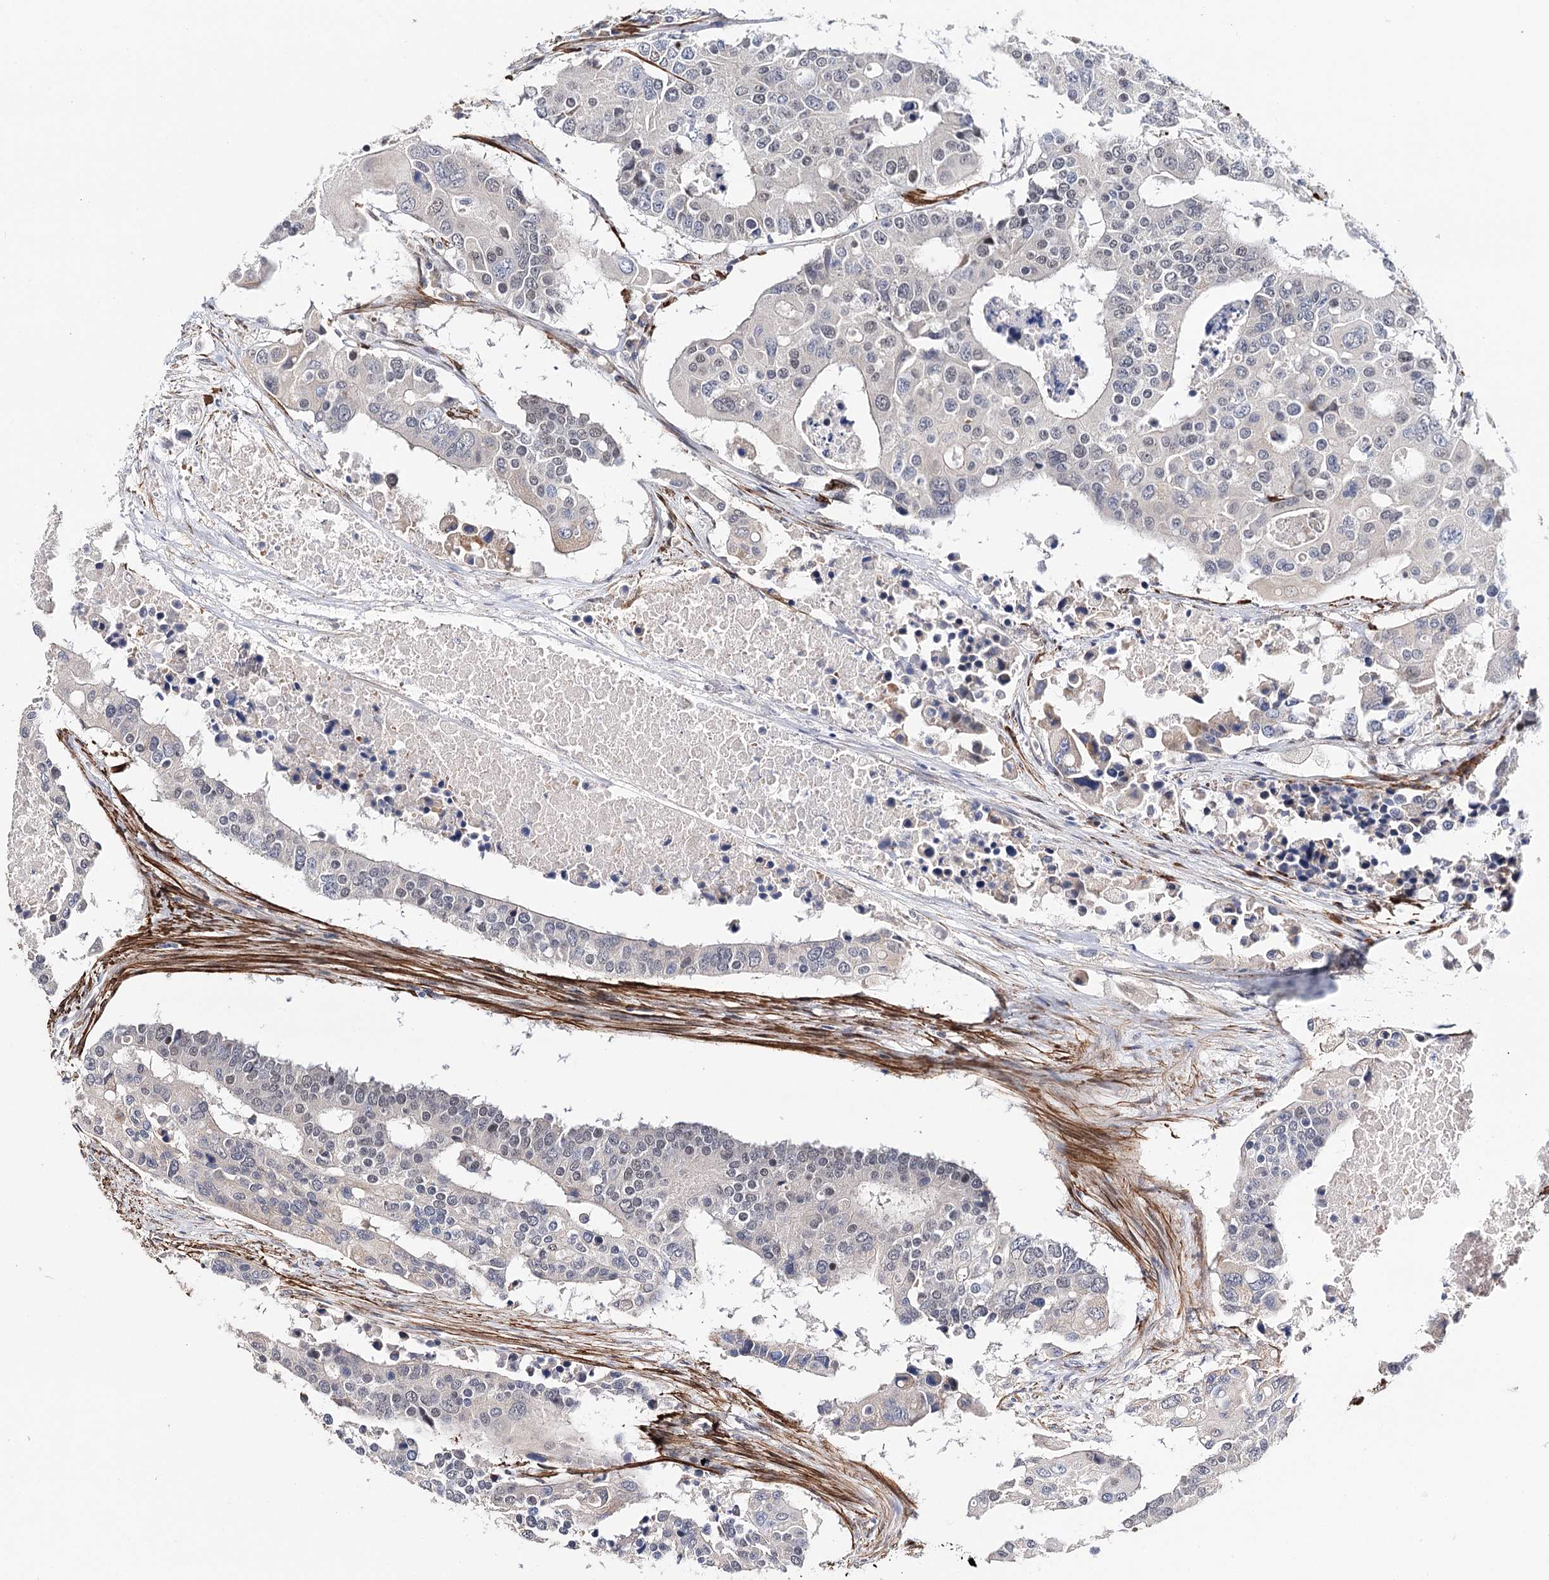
{"staining": {"intensity": "negative", "quantity": "none", "location": "none"}, "tissue": "colorectal cancer", "cell_type": "Tumor cells", "image_type": "cancer", "snomed": [{"axis": "morphology", "description": "Adenocarcinoma, NOS"}, {"axis": "topography", "description": "Colon"}], "caption": "Human colorectal cancer (adenocarcinoma) stained for a protein using immunohistochemistry shows no expression in tumor cells.", "gene": "CFAP46", "patient": {"sex": "male", "age": 77}}